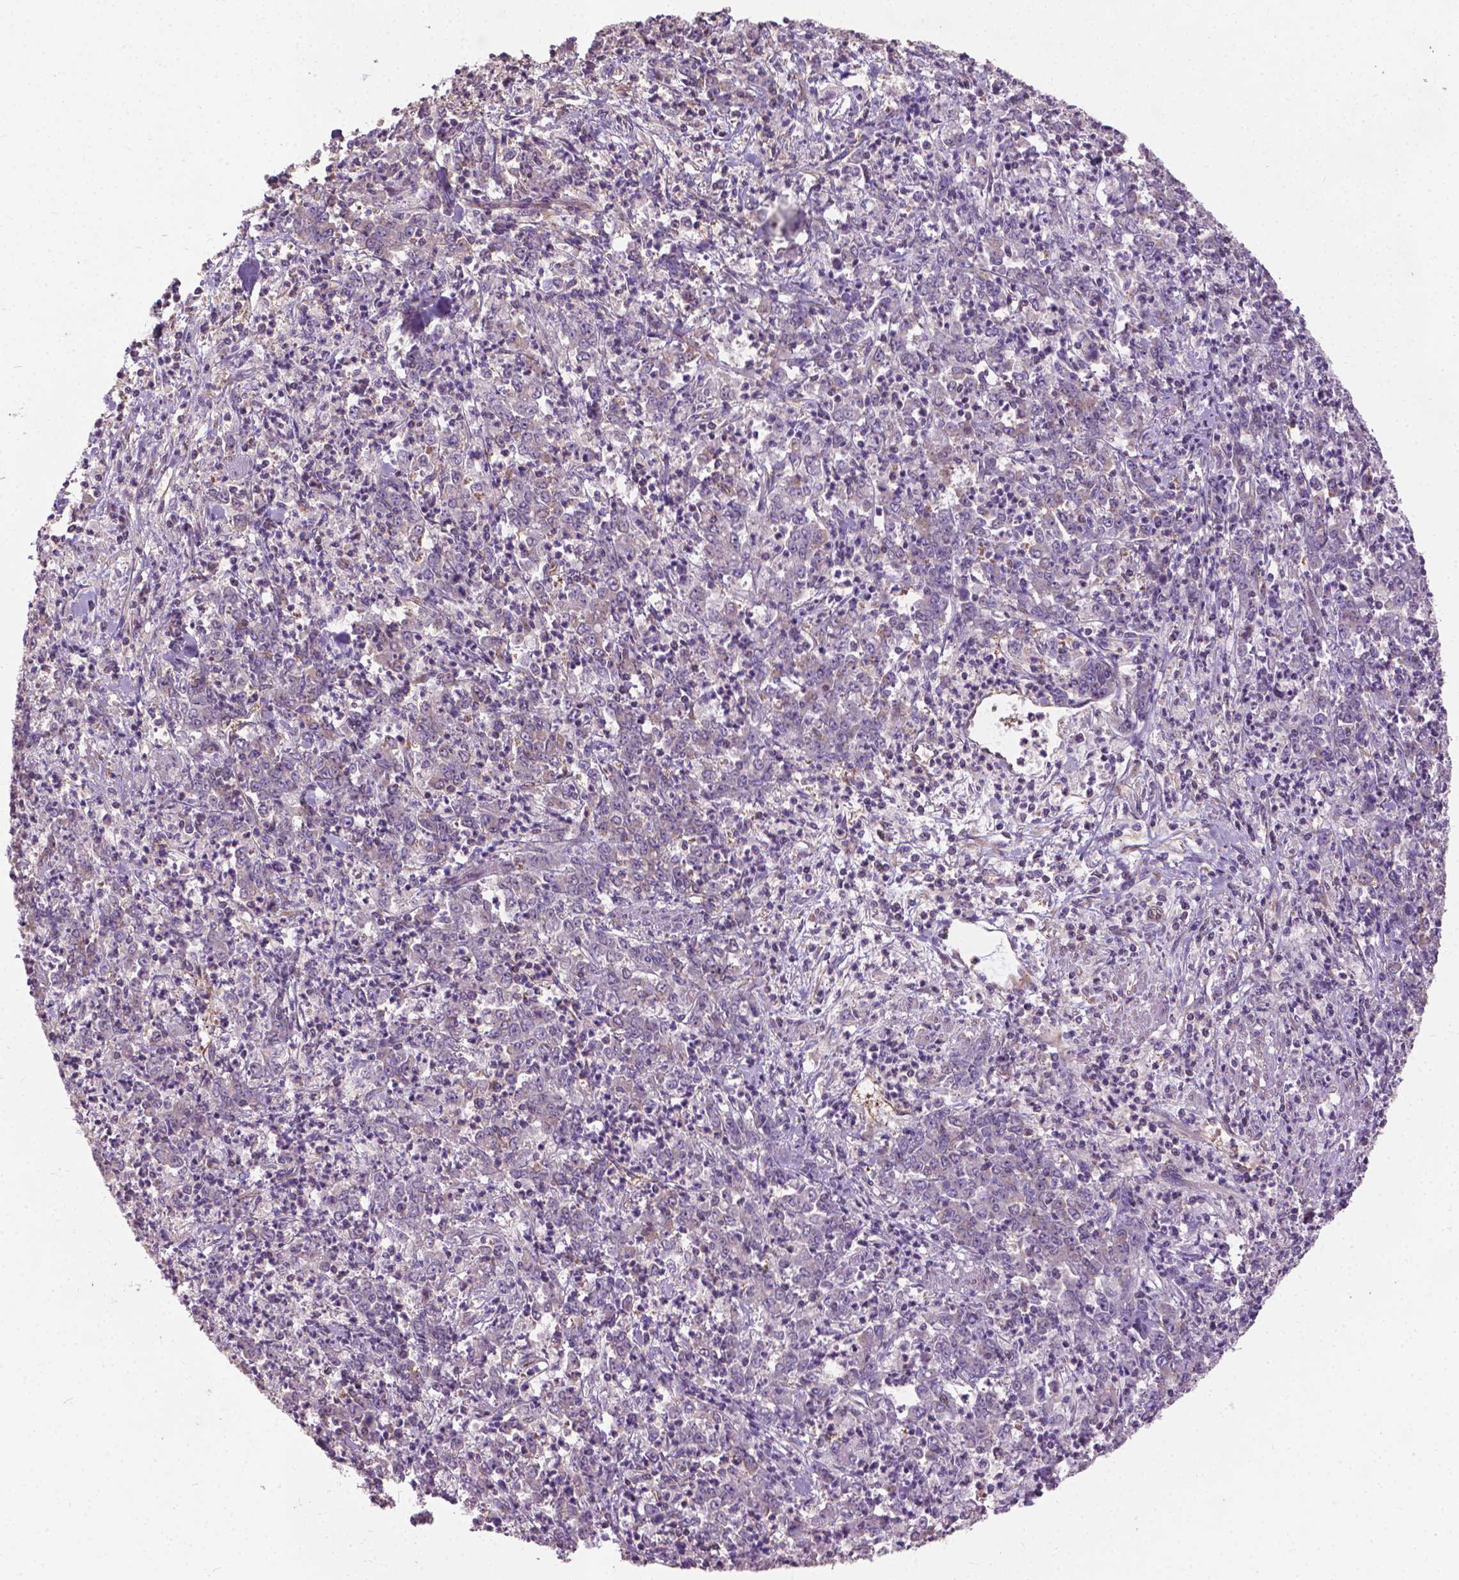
{"staining": {"intensity": "weak", "quantity": ">75%", "location": "cytoplasmic/membranous"}, "tissue": "stomach cancer", "cell_type": "Tumor cells", "image_type": "cancer", "snomed": [{"axis": "morphology", "description": "Adenocarcinoma, NOS"}, {"axis": "topography", "description": "Stomach, lower"}], "caption": "Stomach cancer stained with DAB (3,3'-diaminobenzidine) IHC demonstrates low levels of weak cytoplasmic/membranous expression in approximately >75% of tumor cells.", "gene": "MZT1", "patient": {"sex": "female", "age": 71}}